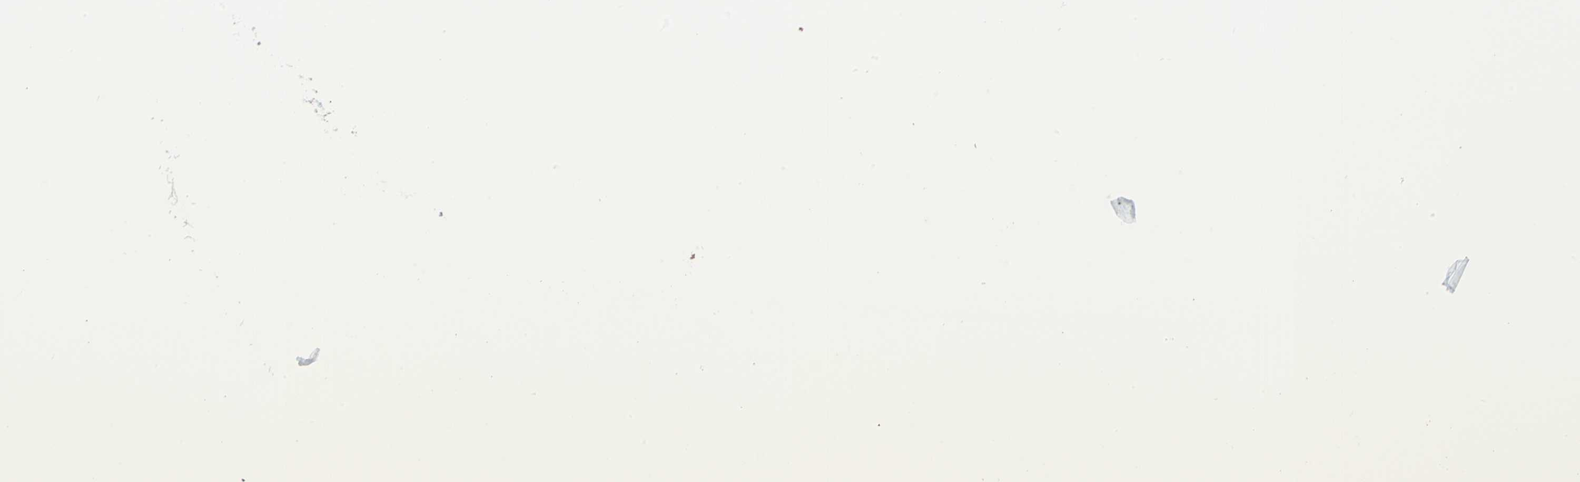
{"staining": {"intensity": "strong", "quantity": ">75%", "location": "nuclear"}, "tissue": "ovarian cancer", "cell_type": "Tumor cells", "image_type": "cancer", "snomed": [{"axis": "morphology", "description": "Cystadenocarcinoma, serous, NOS"}, {"axis": "topography", "description": "Ovary"}], "caption": "Ovarian serous cystadenocarcinoma stained with a brown dye shows strong nuclear positive positivity in approximately >75% of tumor cells.", "gene": "APEX1", "patient": {"sex": "female", "age": 59}}